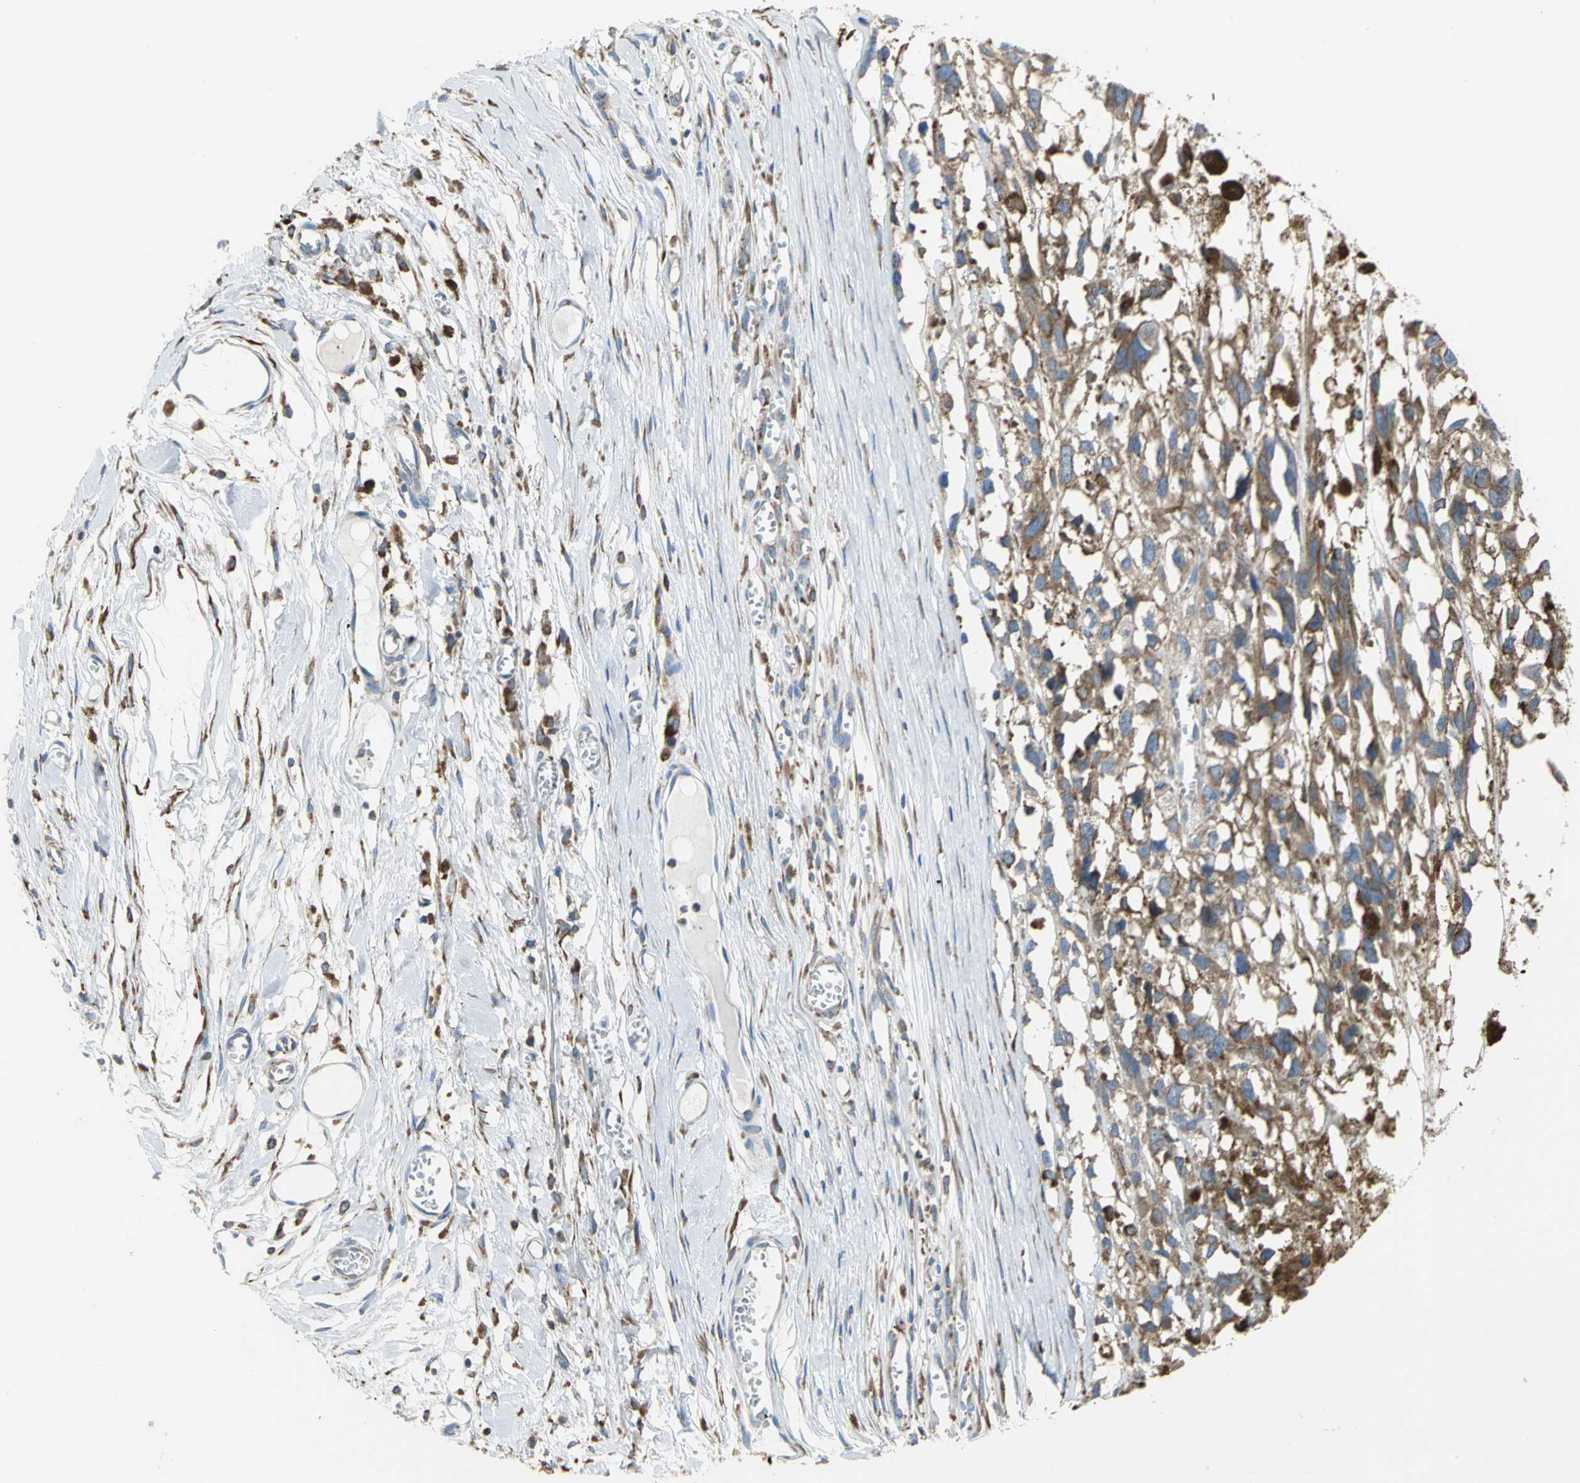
{"staining": {"intensity": "moderate", "quantity": ">75%", "location": "cytoplasmic/membranous"}, "tissue": "melanoma", "cell_type": "Tumor cells", "image_type": "cancer", "snomed": [{"axis": "morphology", "description": "Malignant melanoma, Metastatic site"}, {"axis": "topography", "description": "Lymph node"}], "caption": "Immunohistochemical staining of human malignant melanoma (metastatic site) shows medium levels of moderate cytoplasmic/membranous protein expression in approximately >75% of tumor cells.", "gene": "SDF2L1", "patient": {"sex": "male", "age": 59}}